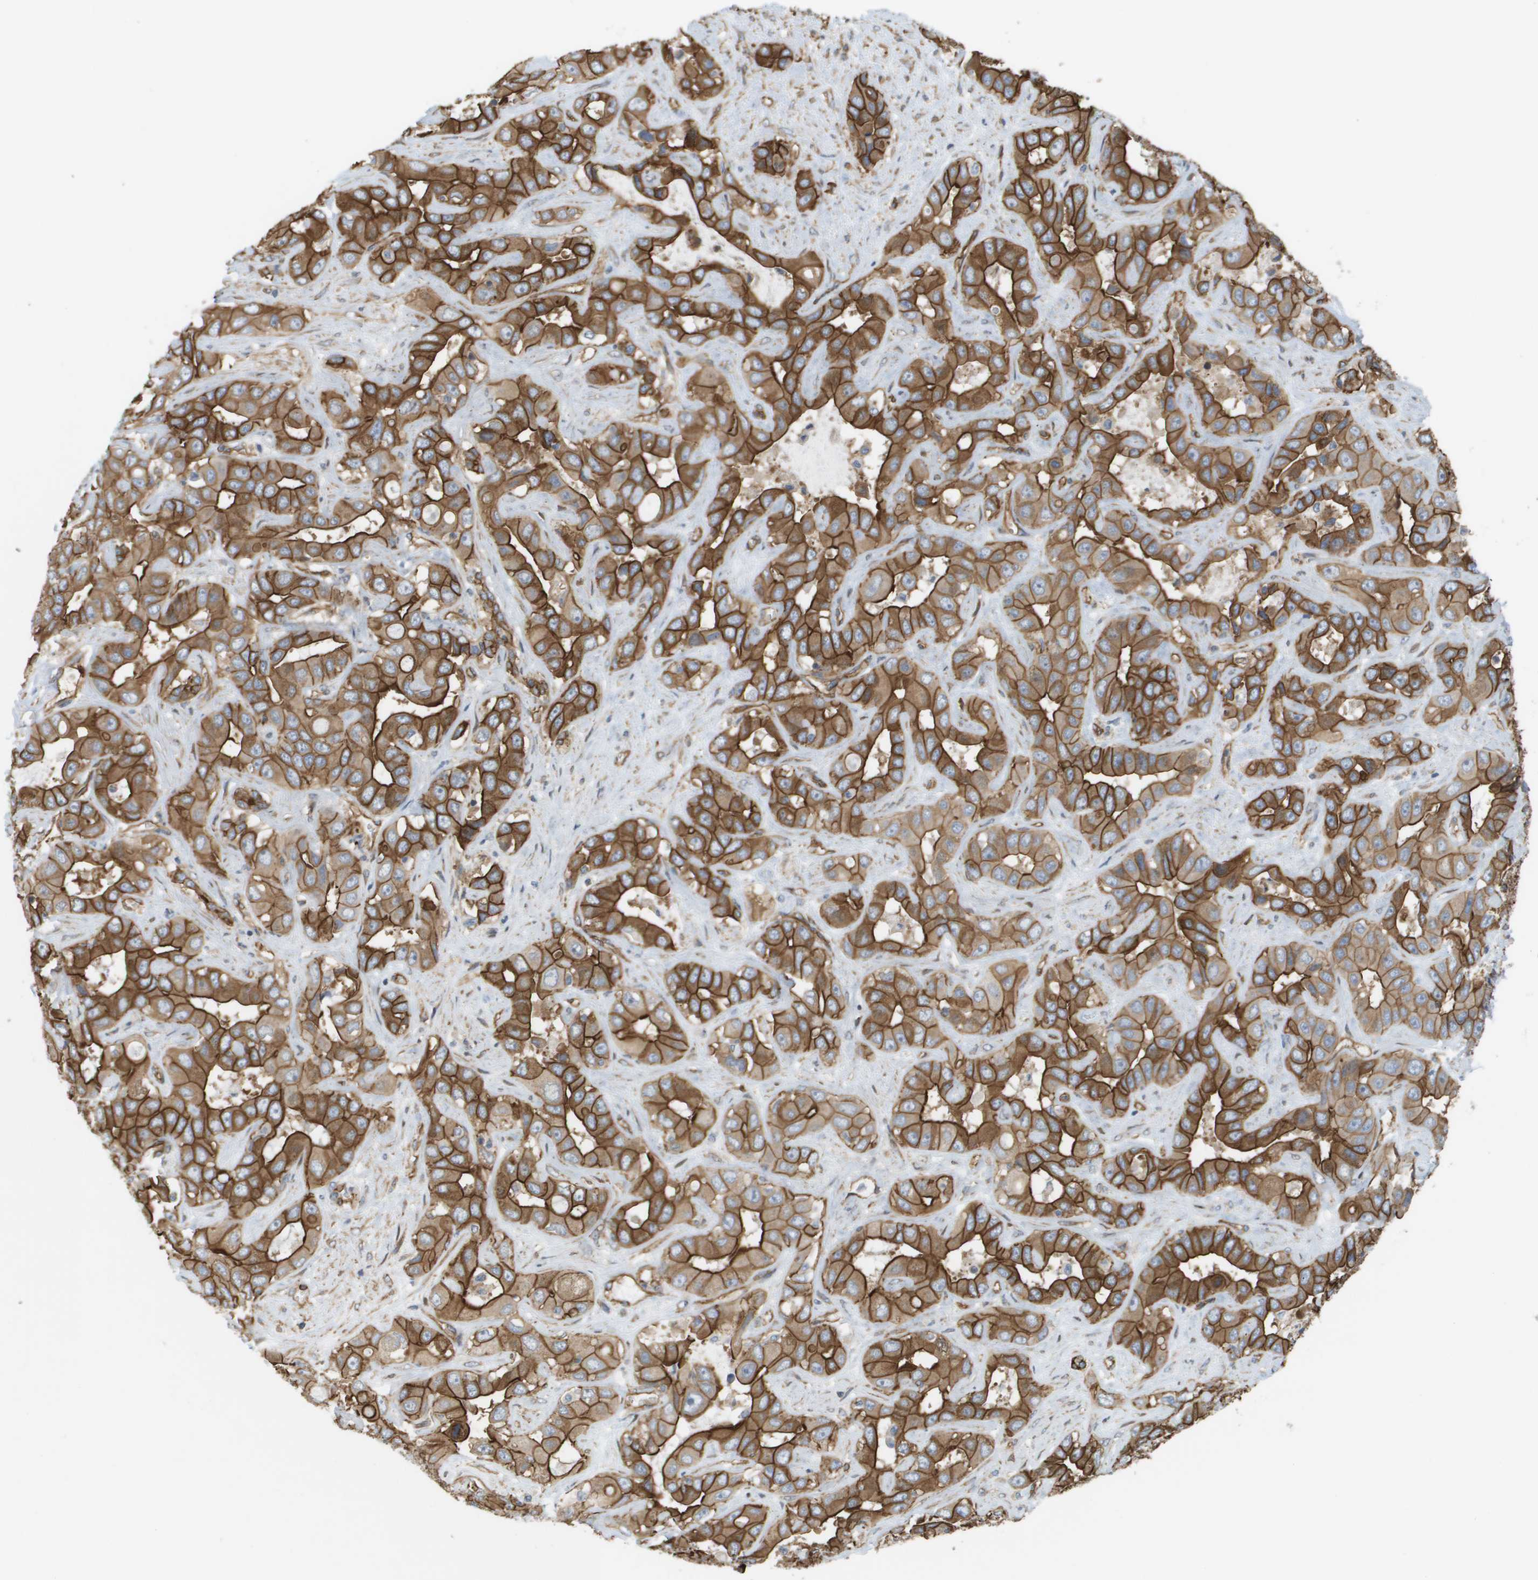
{"staining": {"intensity": "strong", "quantity": ">75%", "location": "cytoplasmic/membranous"}, "tissue": "liver cancer", "cell_type": "Tumor cells", "image_type": "cancer", "snomed": [{"axis": "morphology", "description": "Cholangiocarcinoma"}, {"axis": "topography", "description": "Liver"}], "caption": "Brown immunohistochemical staining in human liver cancer (cholangiocarcinoma) shows strong cytoplasmic/membranous staining in approximately >75% of tumor cells. The staining was performed using DAB, with brown indicating positive protein expression. Nuclei are stained blue with hematoxylin.", "gene": "SGMS2", "patient": {"sex": "female", "age": 52}}